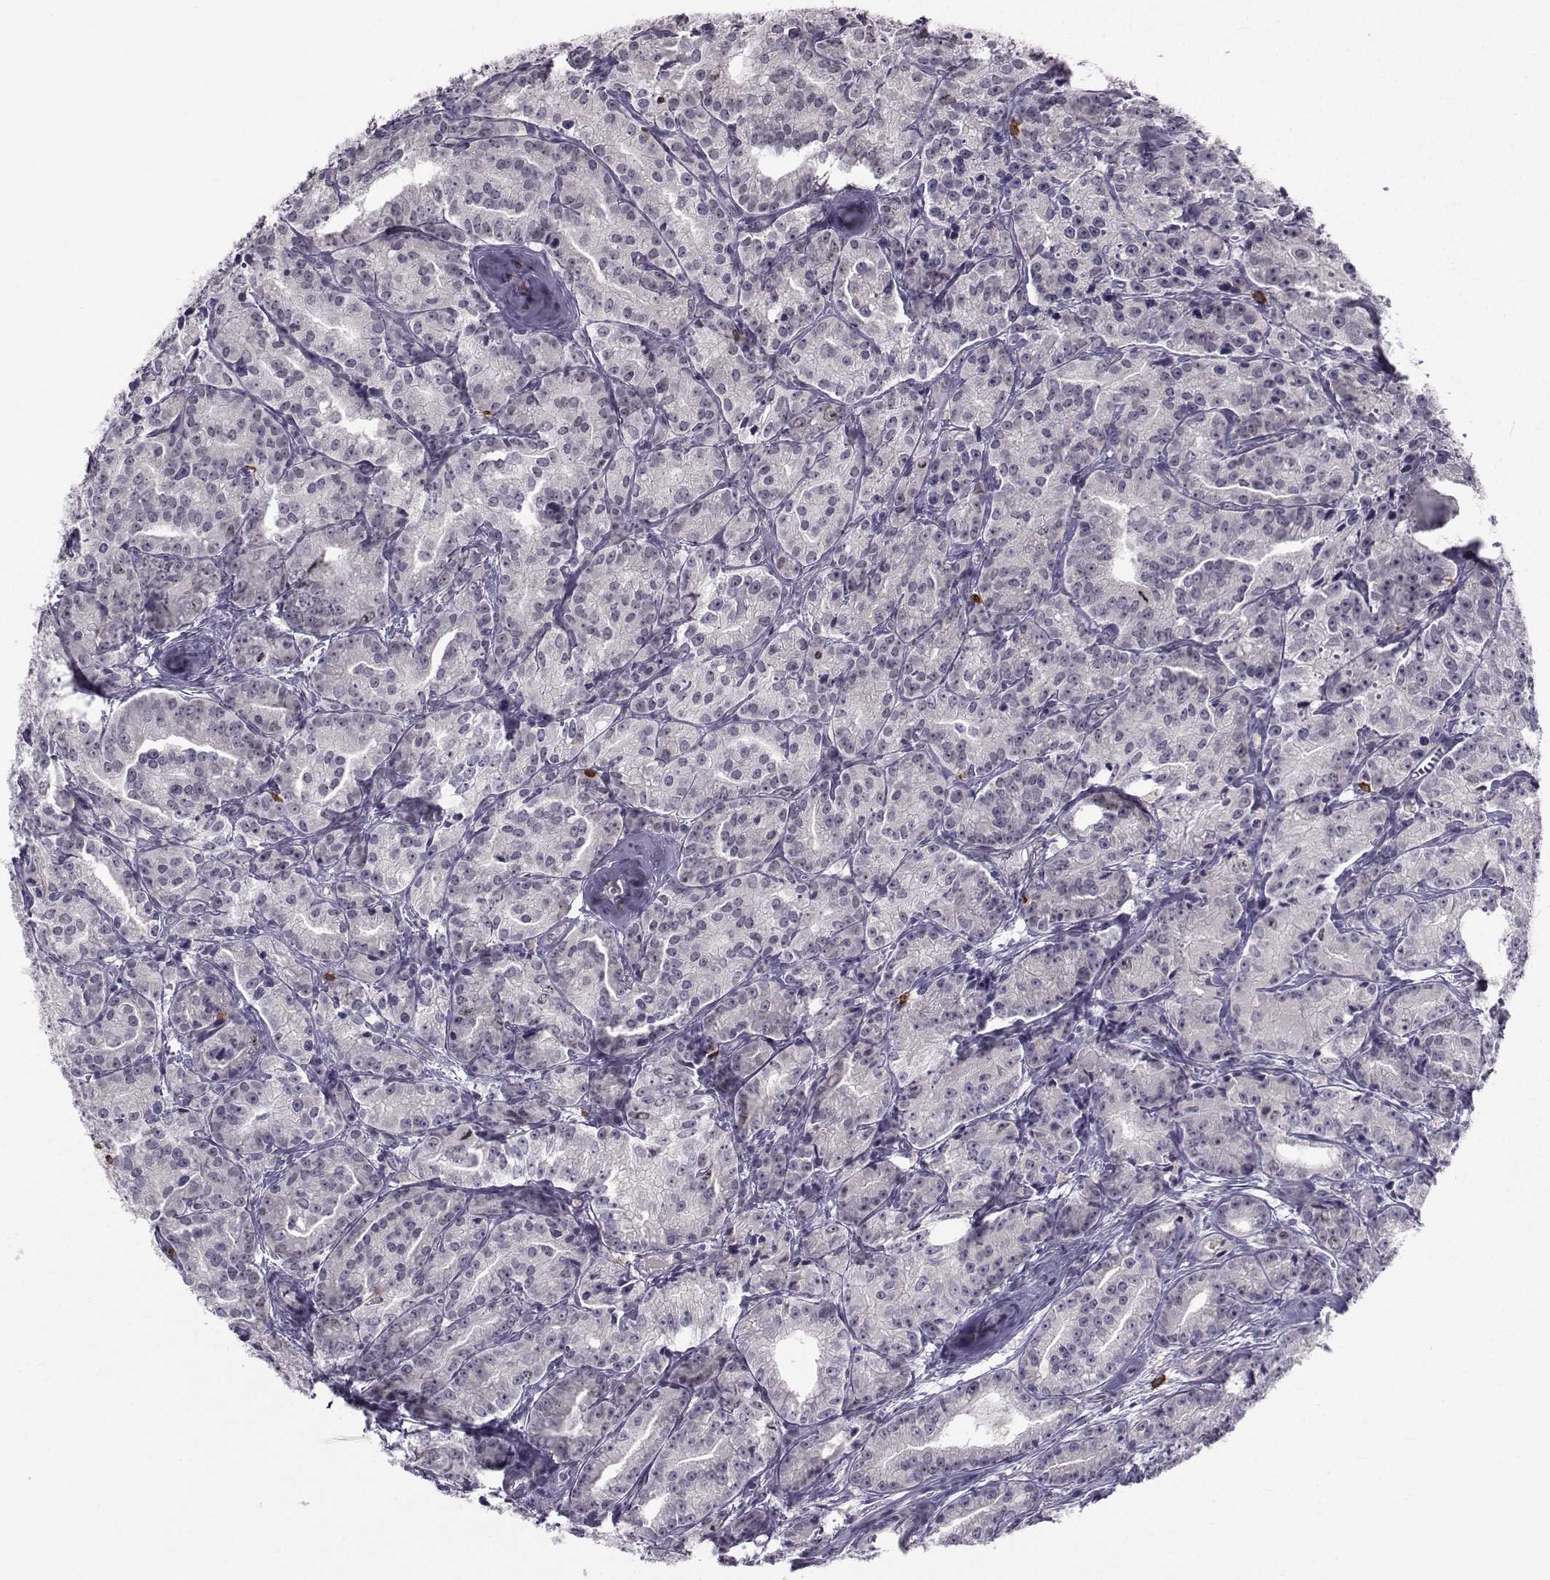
{"staining": {"intensity": "weak", "quantity": "<25%", "location": "nuclear"}, "tissue": "prostate cancer", "cell_type": "Tumor cells", "image_type": "cancer", "snomed": [{"axis": "morphology", "description": "Adenocarcinoma, Medium grade"}, {"axis": "topography", "description": "Prostate"}], "caption": "An immunohistochemistry histopathology image of prostate adenocarcinoma (medium-grade) is shown. There is no staining in tumor cells of prostate adenocarcinoma (medium-grade).", "gene": "LRP8", "patient": {"sex": "male", "age": 74}}